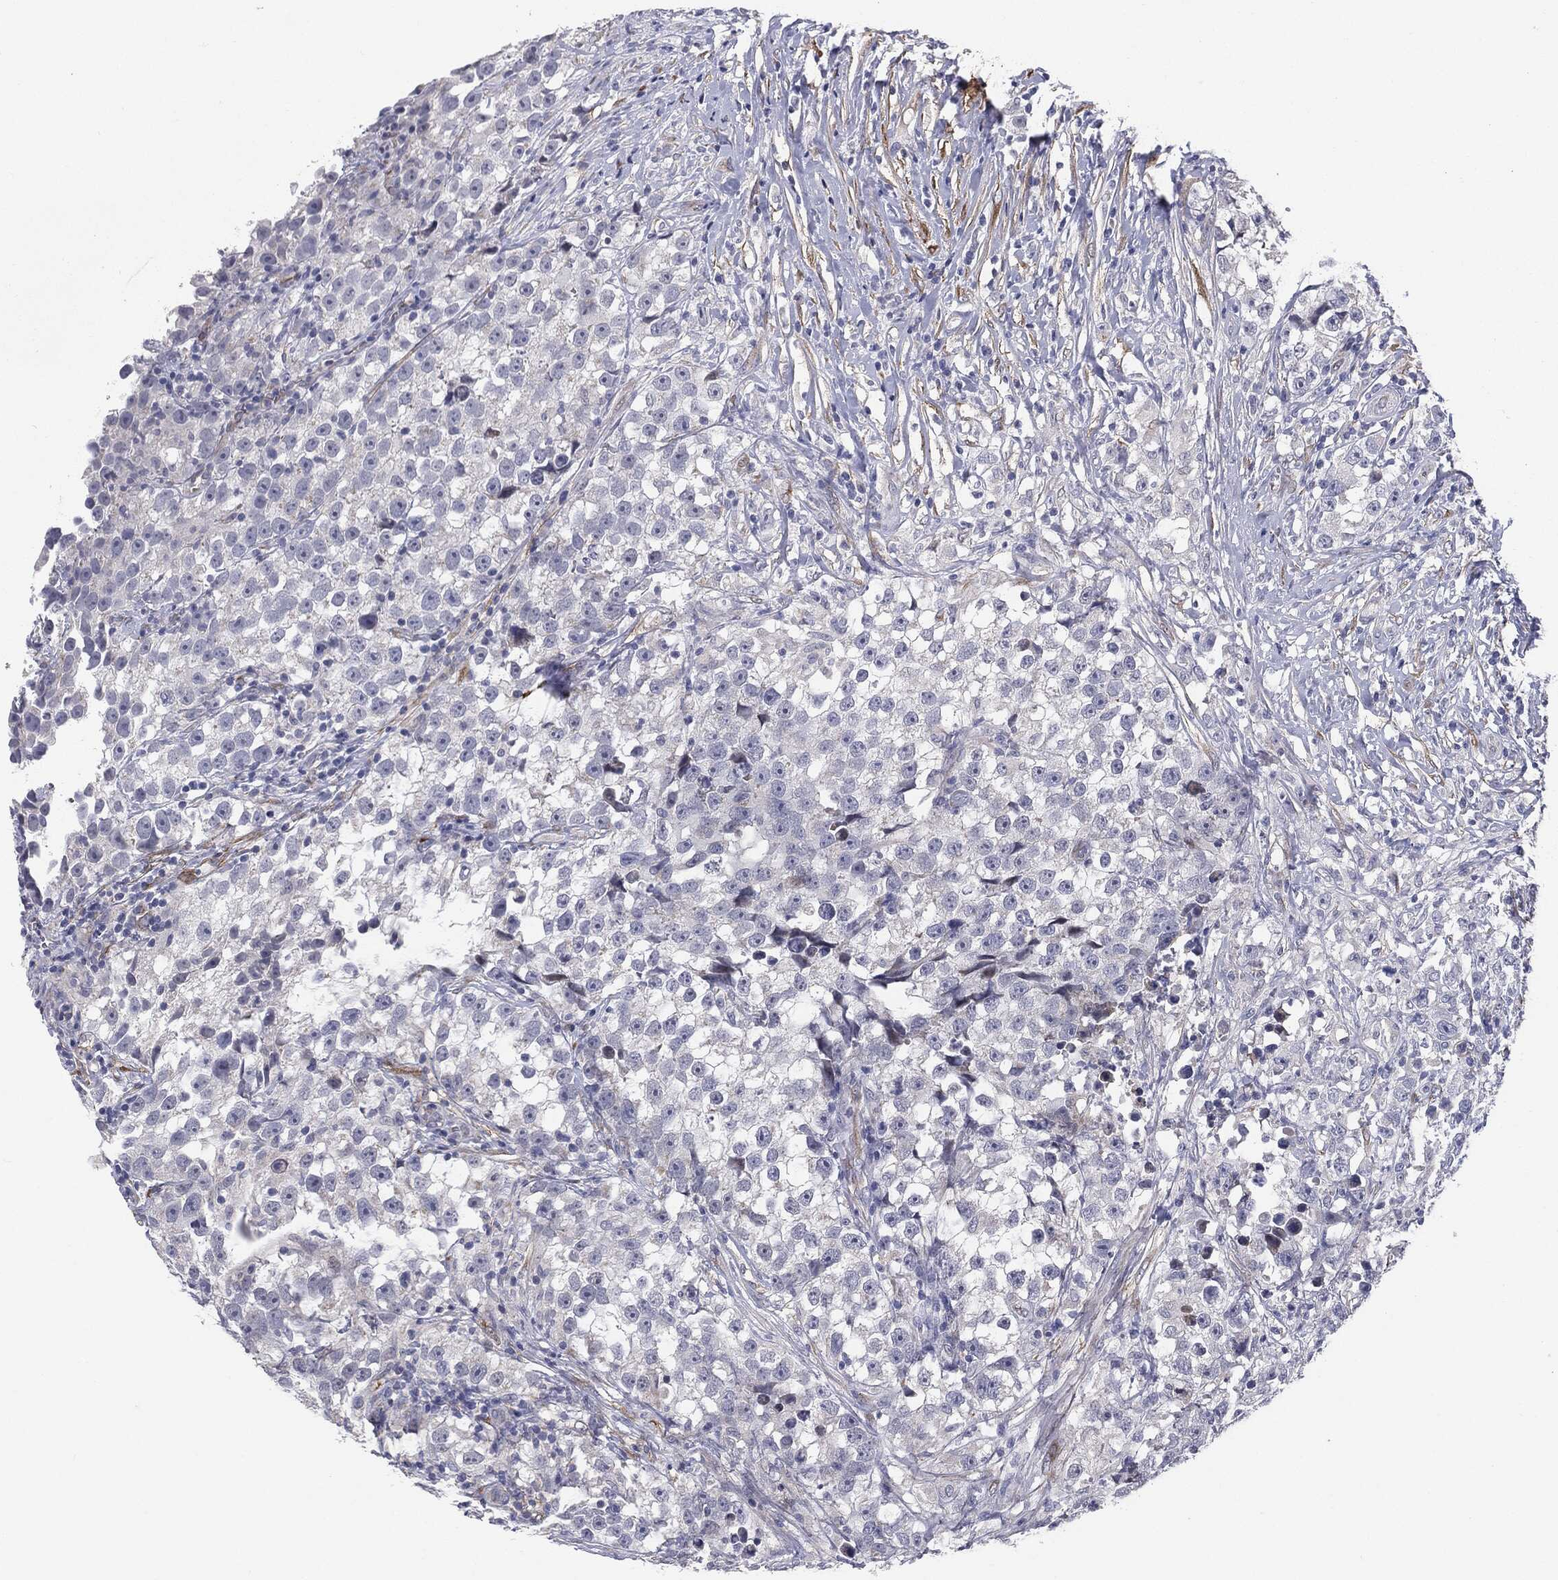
{"staining": {"intensity": "negative", "quantity": "none", "location": "none"}, "tissue": "testis cancer", "cell_type": "Tumor cells", "image_type": "cancer", "snomed": [{"axis": "morphology", "description": "Seminoma, NOS"}, {"axis": "topography", "description": "Testis"}], "caption": "Immunohistochemical staining of human seminoma (testis) shows no significant positivity in tumor cells.", "gene": "KRT5", "patient": {"sex": "male", "age": 46}}